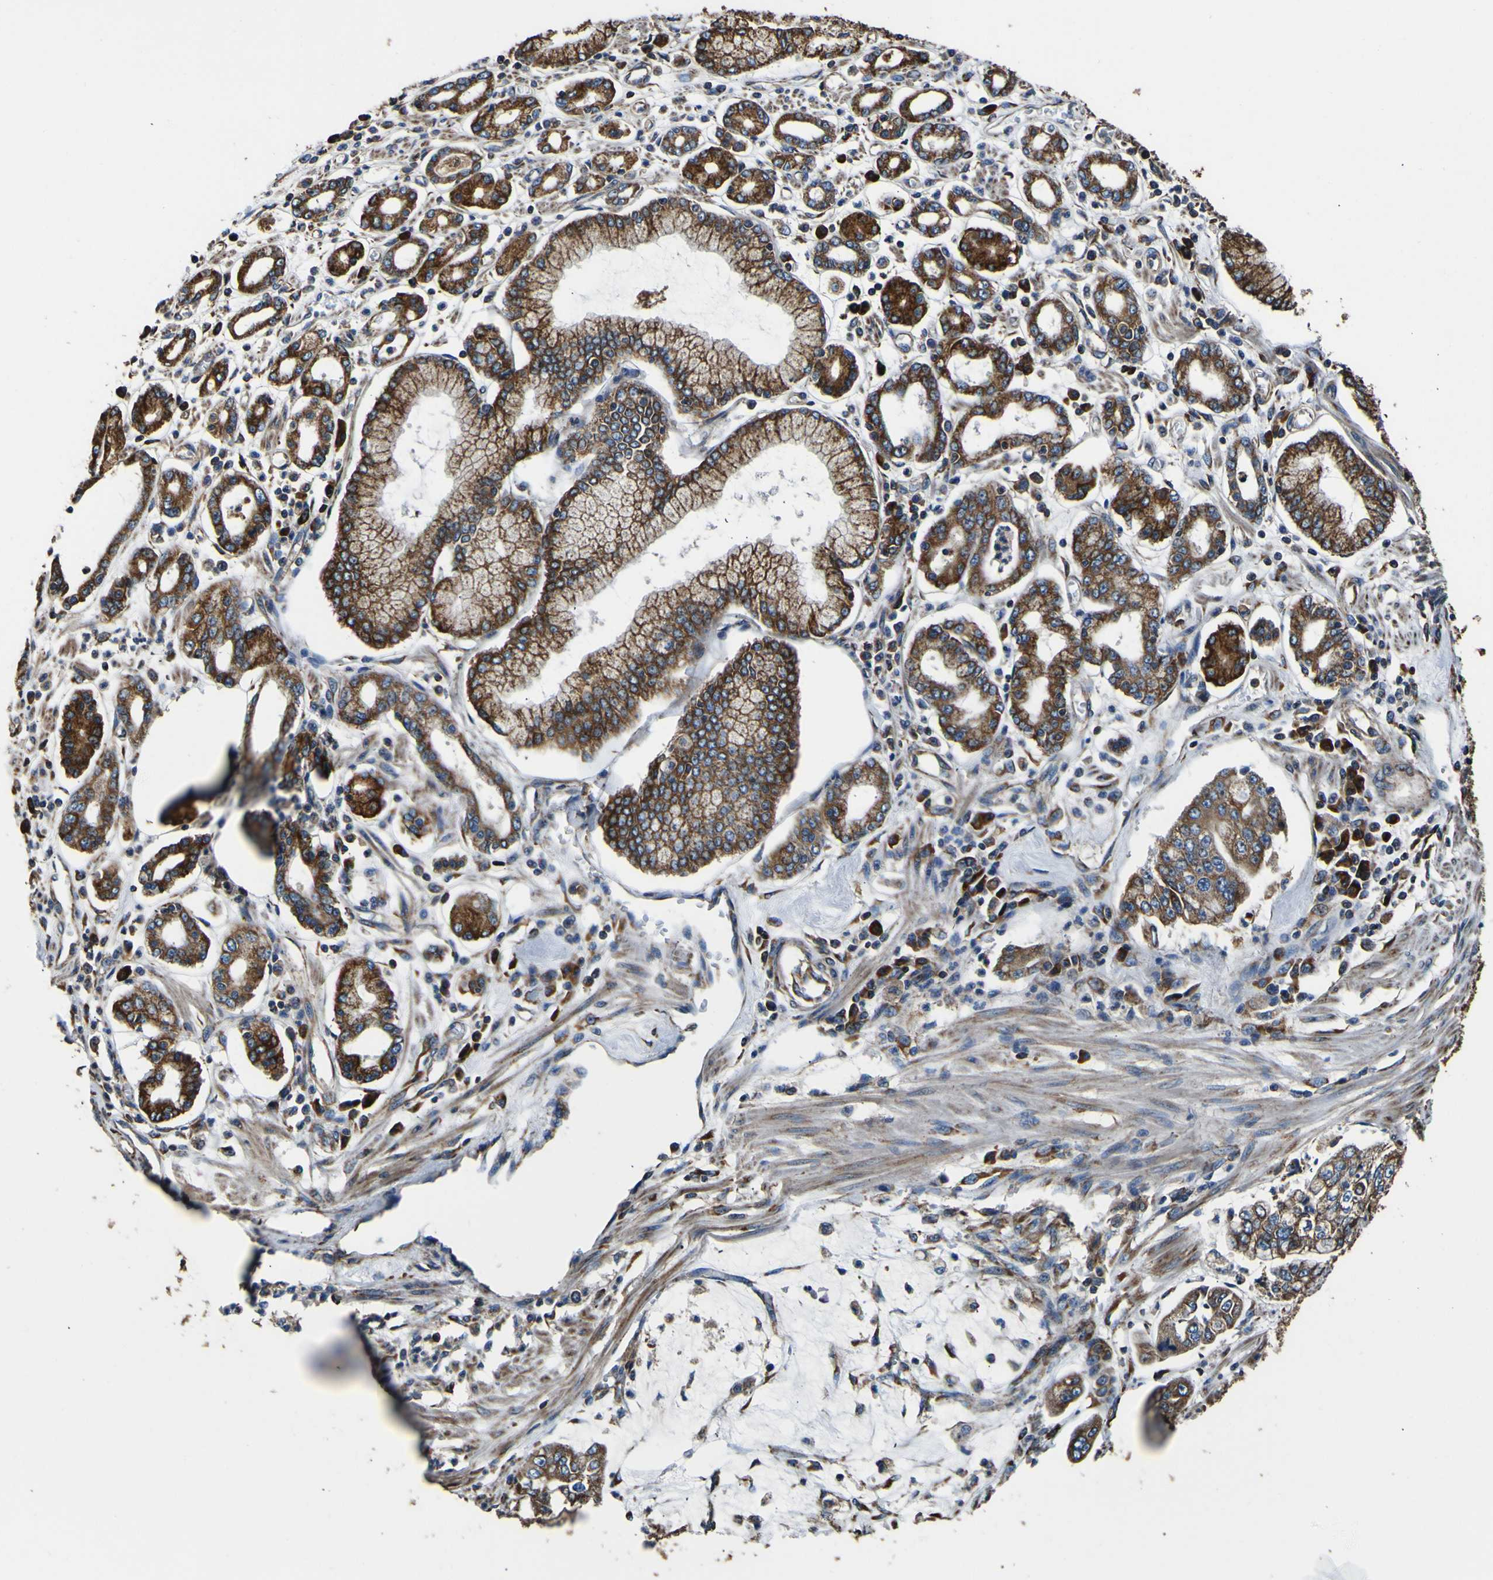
{"staining": {"intensity": "moderate", "quantity": ">75%", "location": "cytoplasmic/membranous"}, "tissue": "stomach cancer", "cell_type": "Tumor cells", "image_type": "cancer", "snomed": [{"axis": "morphology", "description": "Adenocarcinoma, NOS"}, {"axis": "topography", "description": "Stomach"}], "caption": "Human stomach cancer (adenocarcinoma) stained for a protein (brown) exhibits moderate cytoplasmic/membranous positive expression in approximately >75% of tumor cells.", "gene": "INPP5A", "patient": {"sex": "male", "age": 76}}